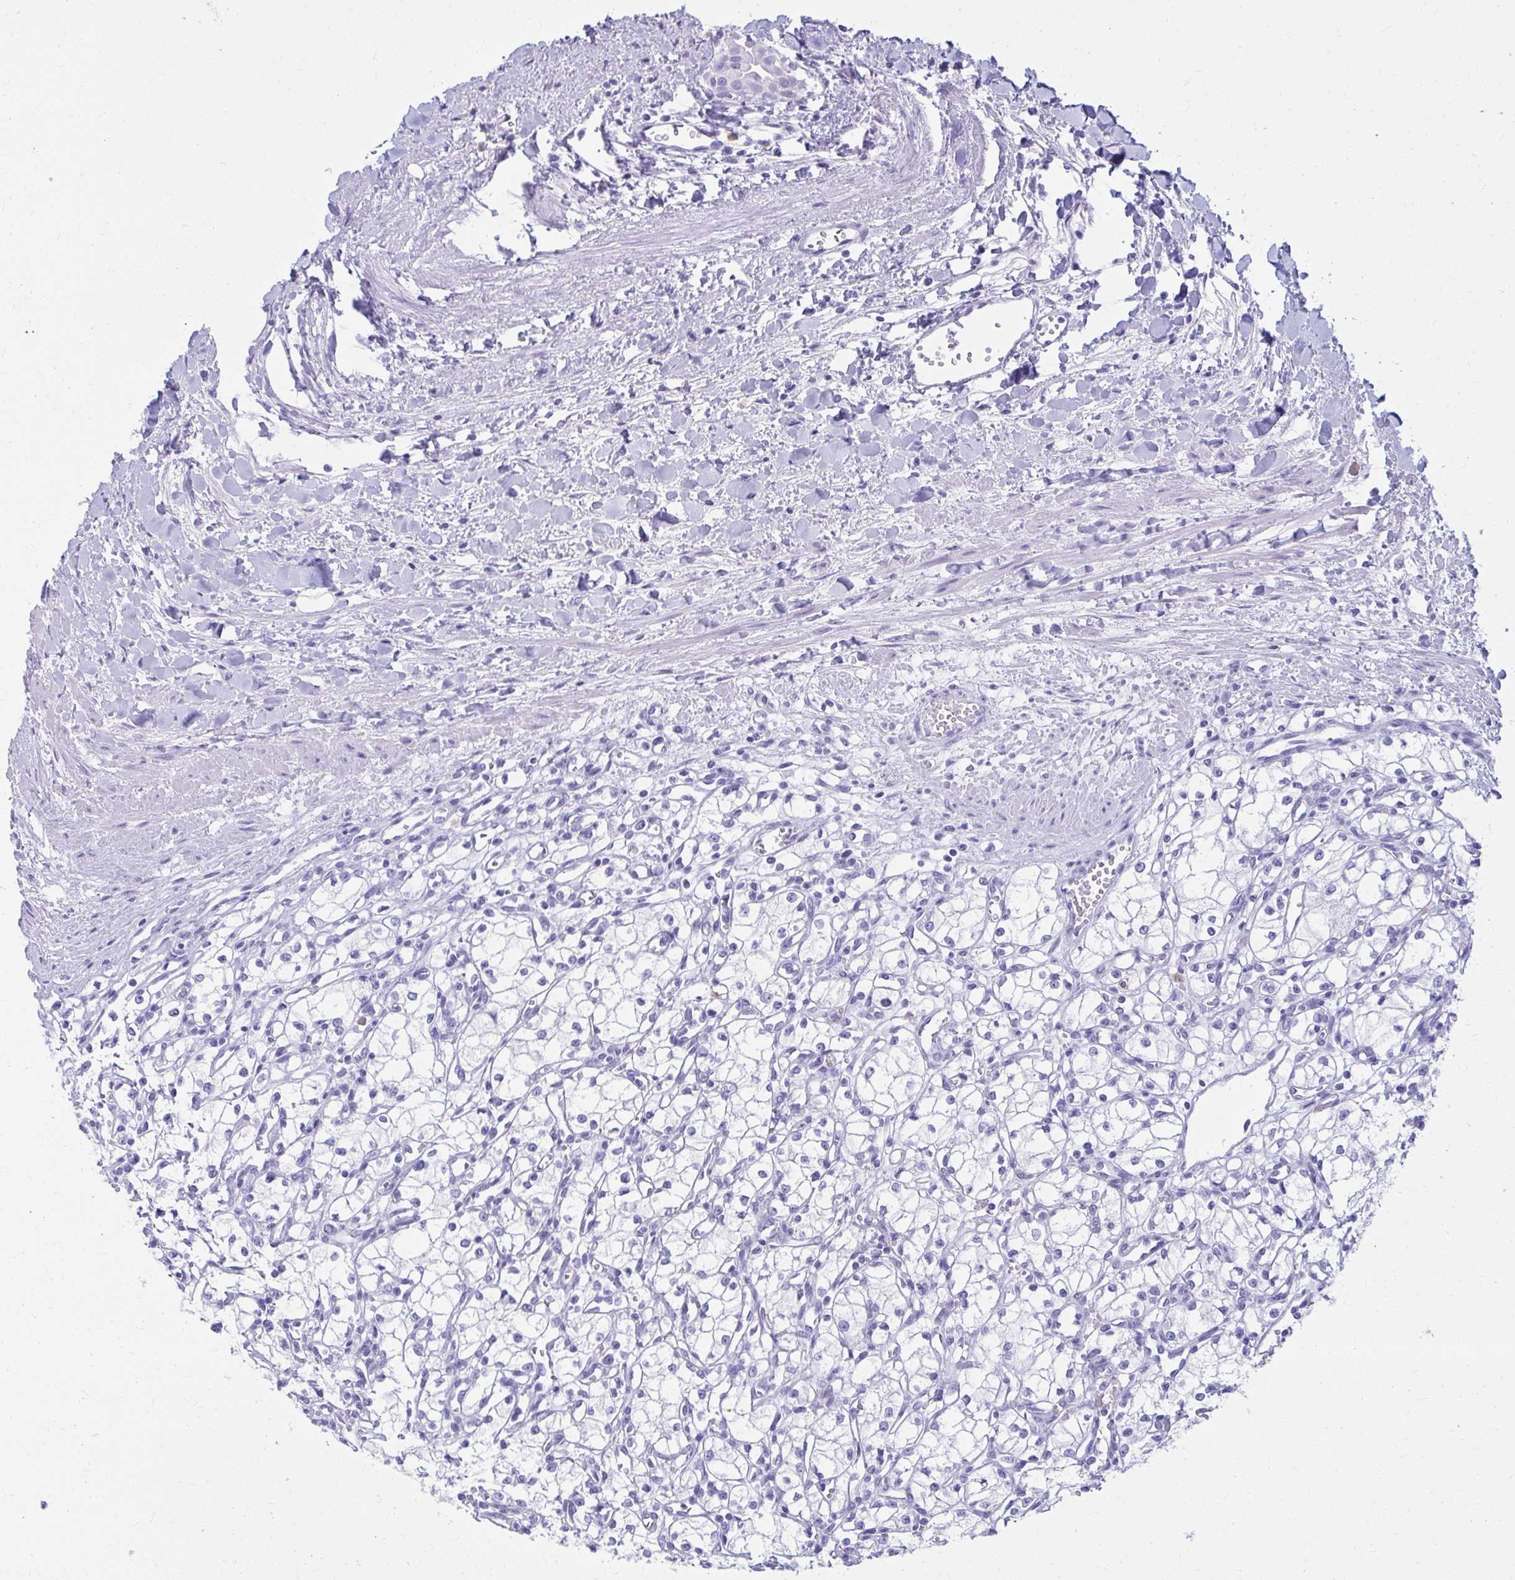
{"staining": {"intensity": "negative", "quantity": "none", "location": "none"}, "tissue": "renal cancer", "cell_type": "Tumor cells", "image_type": "cancer", "snomed": [{"axis": "morphology", "description": "Adenocarcinoma, NOS"}, {"axis": "topography", "description": "Kidney"}], "caption": "Tumor cells are negative for brown protein staining in renal cancer (adenocarcinoma).", "gene": "ATP4B", "patient": {"sex": "male", "age": 59}}